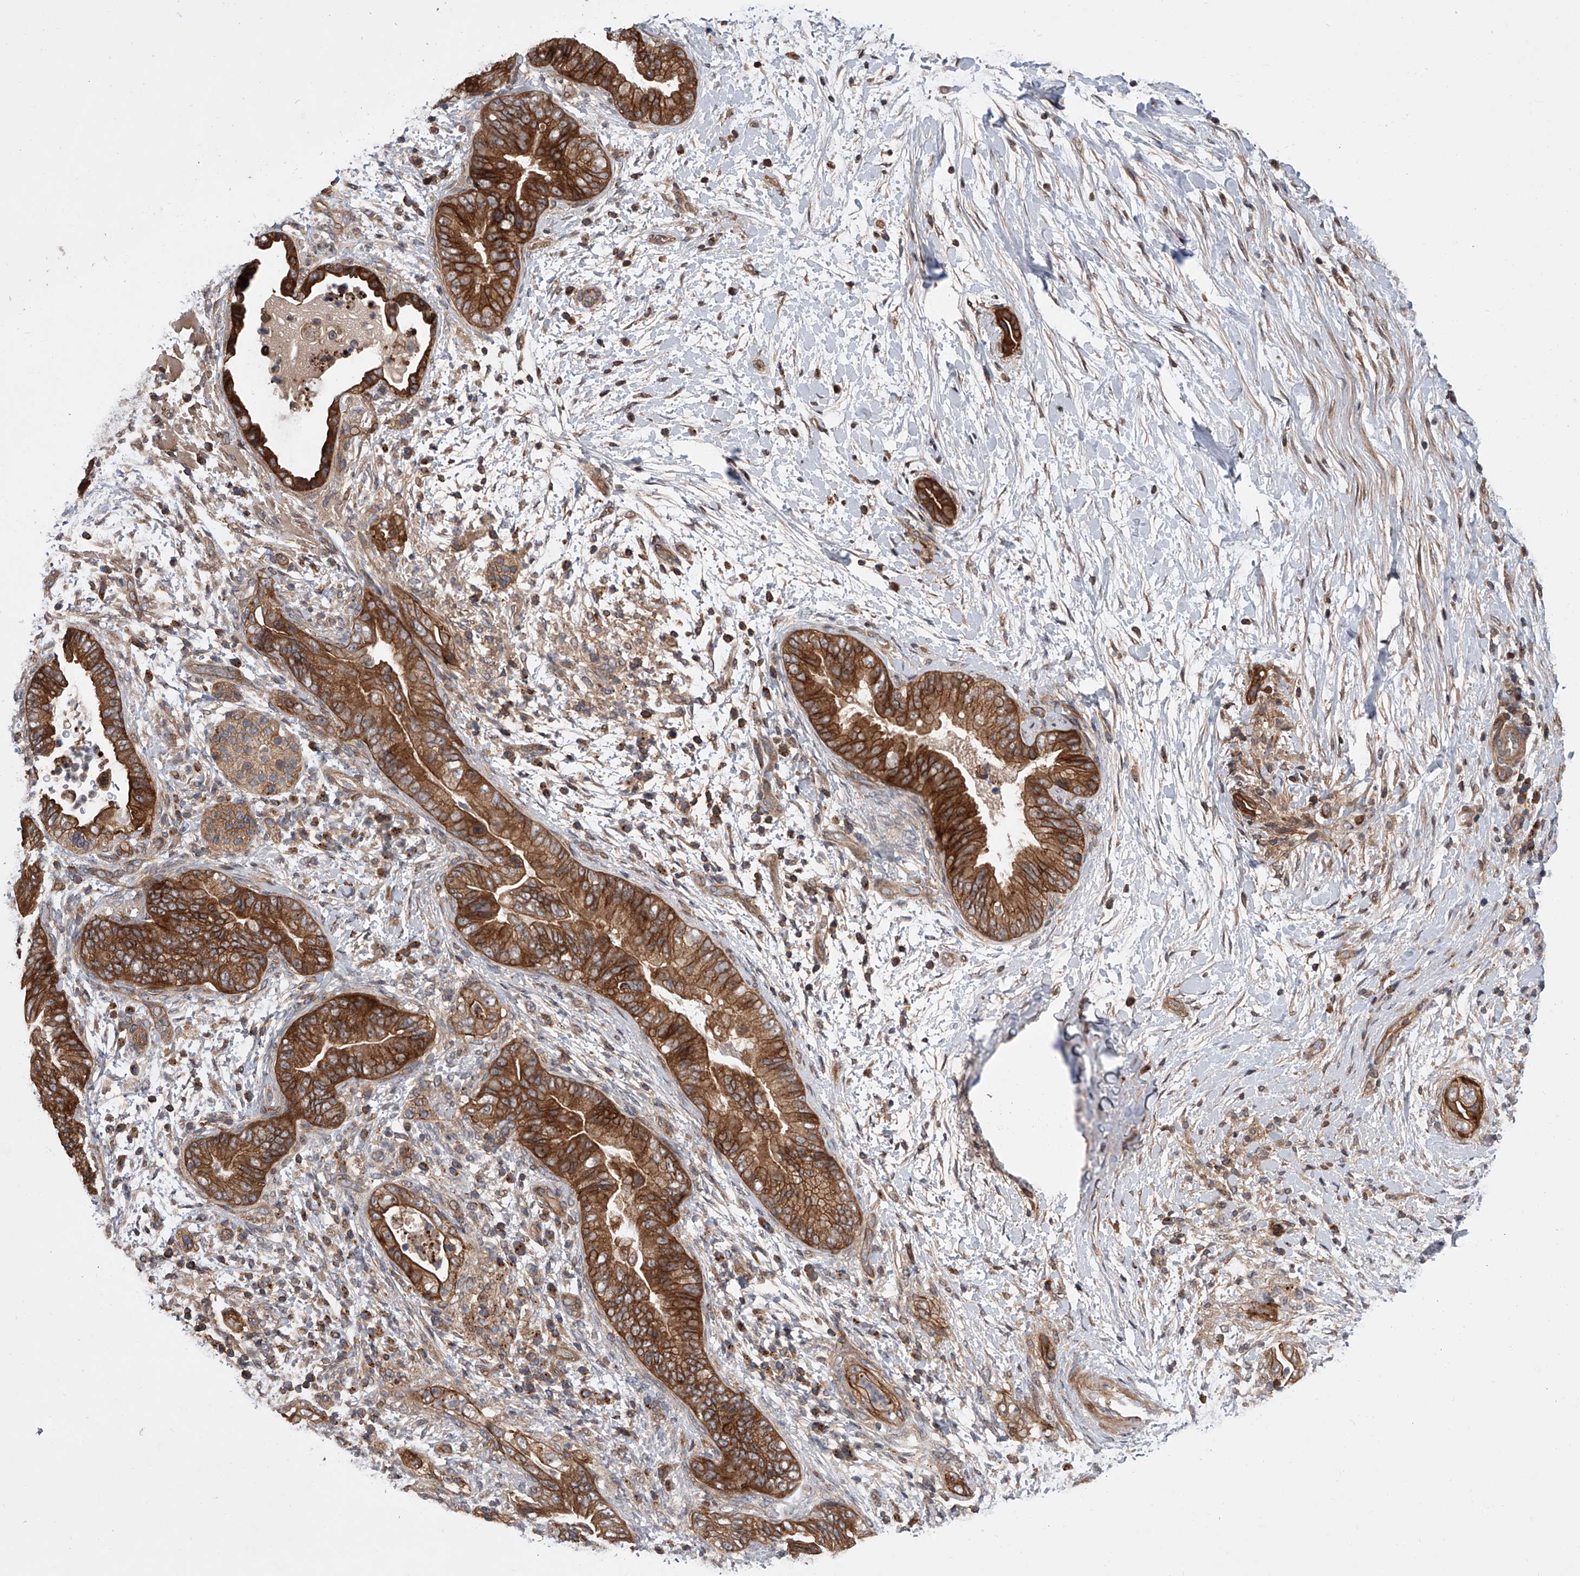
{"staining": {"intensity": "strong", "quantity": ">75%", "location": "cytoplasmic/membranous"}, "tissue": "pancreatic cancer", "cell_type": "Tumor cells", "image_type": "cancer", "snomed": [{"axis": "morphology", "description": "Adenocarcinoma, NOS"}, {"axis": "topography", "description": "Pancreas"}], "caption": "Pancreatic cancer (adenocarcinoma) stained for a protein demonstrates strong cytoplasmic/membranous positivity in tumor cells. The staining was performed using DAB (3,3'-diaminobenzidine), with brown indicating positive protein expression. Nuclei are stained blue with hematoxylin.", "gene": "USP47", "patient": {"sex": "male", "age": 75}}